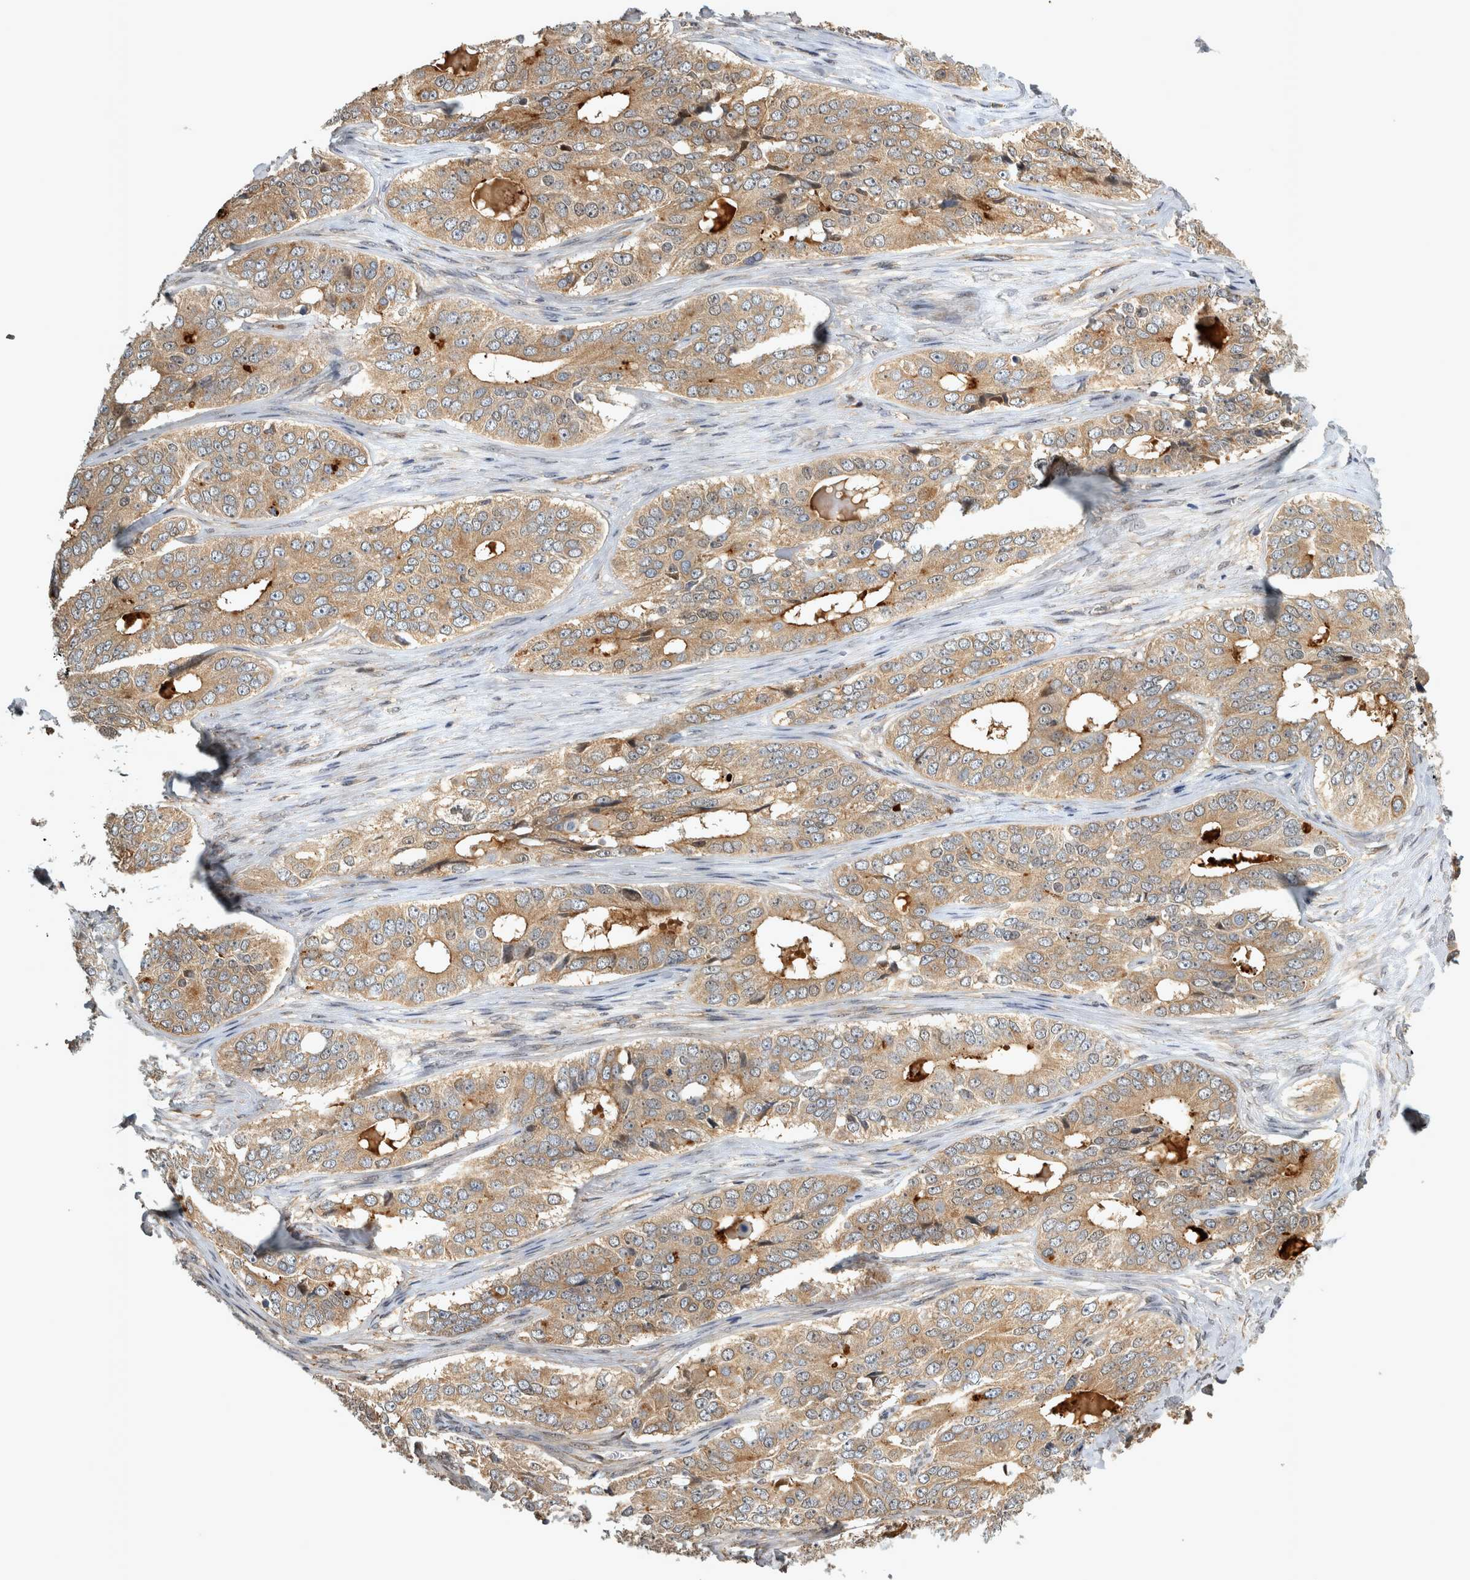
{"staining": {"intensity": "weak", "quantity": ">75%", "location": "cytoplasmic/membranous"}, "tissue": "ovarian cancer", "cell_type": "Tumor cells", "image_type": "cancer", "snomed": [{"axis": "morphology", "description": "Carcinoma, endometroid"}, {"axis": "topography", "description": "Ovary"}], "caption": "Ovarian cancer (endometroid carcinoma) stained with immunohistochemistry demonstrates weak cytoplasmic/membranous expression in approximately >75% of tumor cells.", "gene": "TRMT61B", "patient": {"sex": "female", "age": 51}}